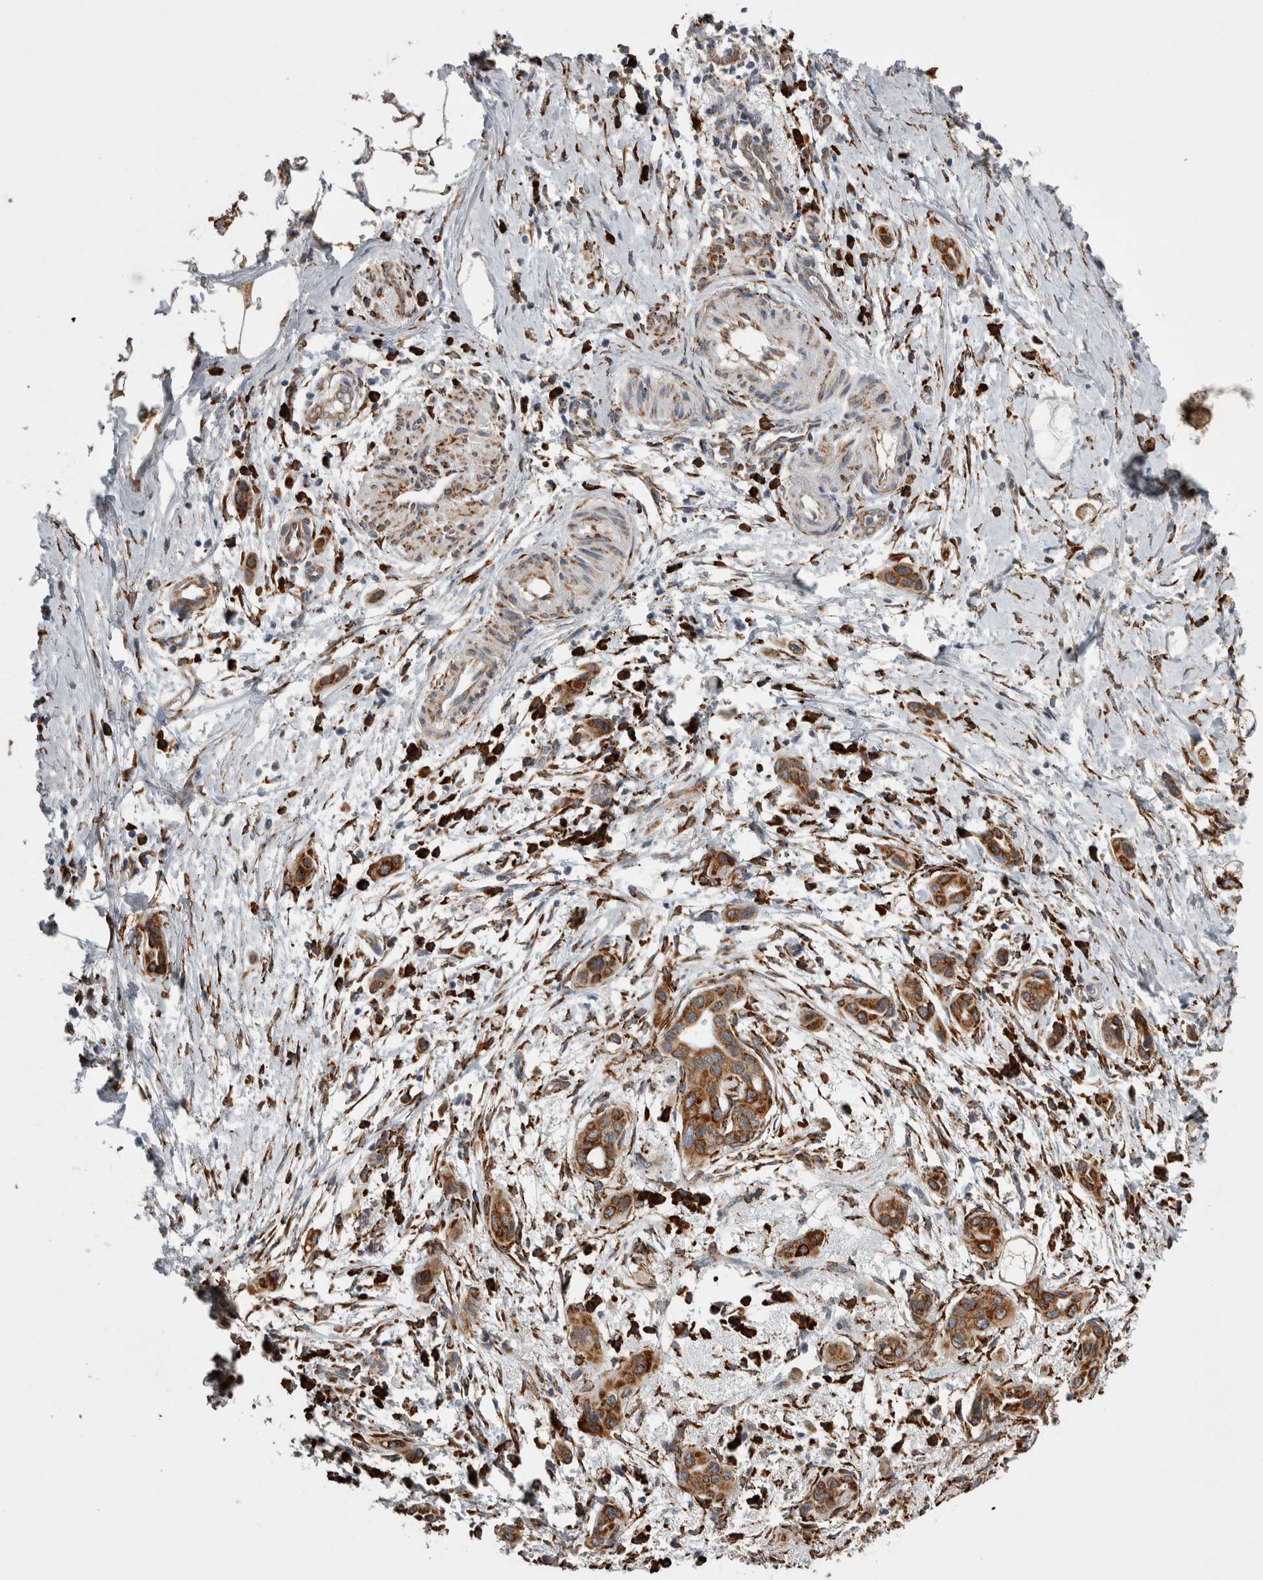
{"staining": {"intensity": "strong", "quantity": ">75%", "location": "cytoplasmic/membranous"}, "tissue": "pancreatic cancer", "cell_type": "Tumor cells", "image_type": "cancer", "snomed": [{"axis": "morphology", "description": "Adenocarcinoma, NOS"}, {"axis": "topography", "description": "Pancreas"}], "caption": "A photomicrograph of pancreatic cancer stained for a protein reveals strong cytoplasmic/membranous brown staining in tumor cells. Using DAB (brown) and hematoxylin (blue) stains, captured at high magnification using brightfield microscopy.", "gene": "FHIP2B", "patient": {"sex": "male", "age": 59}}